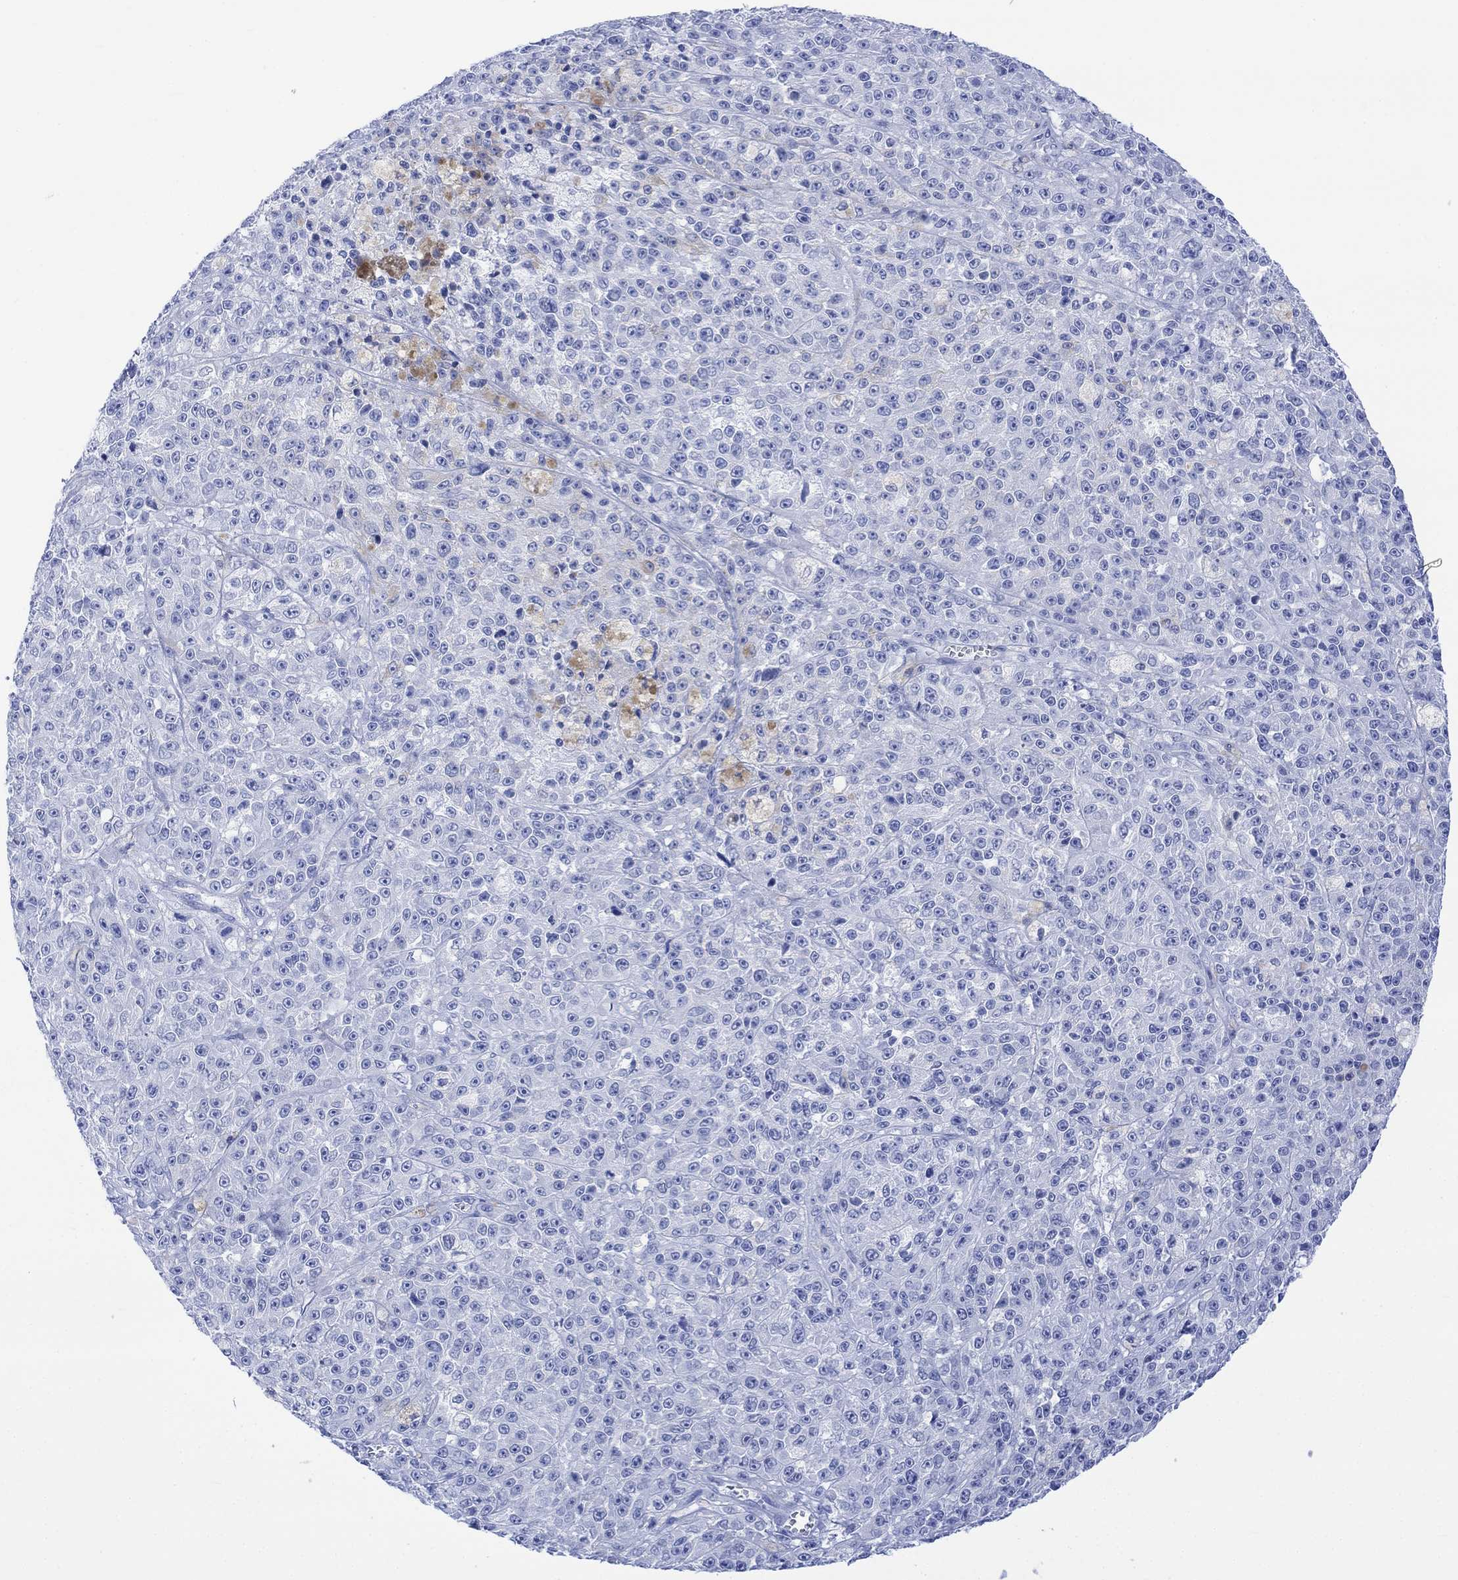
{"staining": {"intensity": "negative", "quantity": "none", "location": "none"}, "tissue": "melanoma", "cell_type": "Tumor cells", "image_type": "cancer", "snomed": [{"axis": "morphology", "description": "Malignant melanoma, NOS"}, {"axis": "topography", "description": "Skin"}], "caption": "Tumor cells show no significant protein staining in malignant melanoma. Brightfield microscopy of immunohistochemistry (IHC) stained with DAB (brown) and hematoxylin (blue), captured at high magnification.", "gene": "CELF4", "patient": {"sex": "female", "age": 58}}